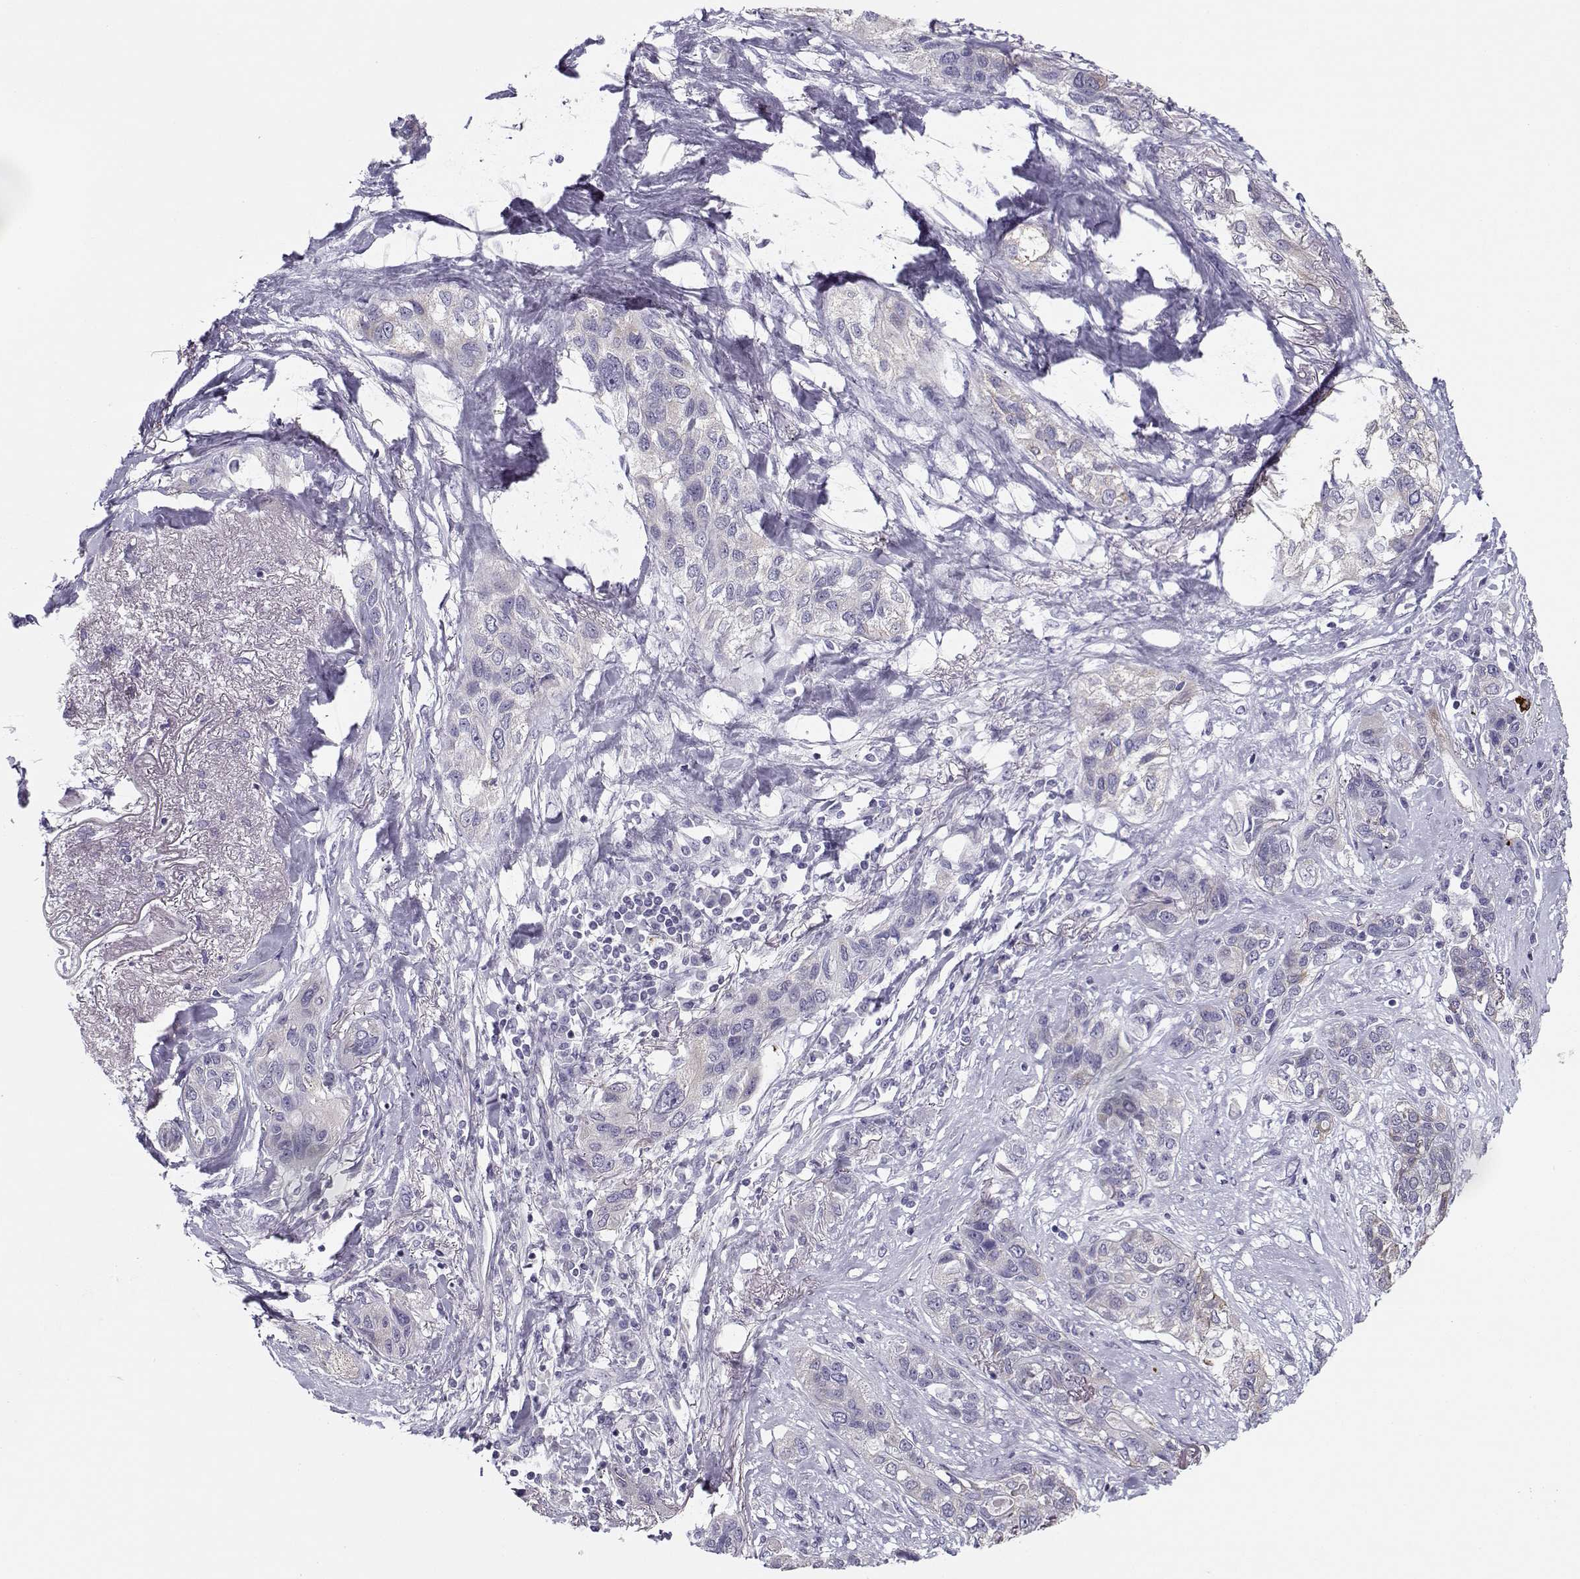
{"staining": {"intensity": "negative", "quantity": "none", "location": "none"}, "tissue": "lung cancer", "cell_type": "Tumor cells", "image_type": "cancer", "snomed": [{"axis": "morphology", "description": "Squamous cell carcinoma, NOS"}, {"axis": "topography", "description": "Lung"}], "caption": "Lung cancer (squamous cell carcinoma) stained for a protein using immunohistochemistry (IHC) shows no expression tumor cells.", "gene": "CREB3L3", "patient": {"sex": "female", "age": 70}}